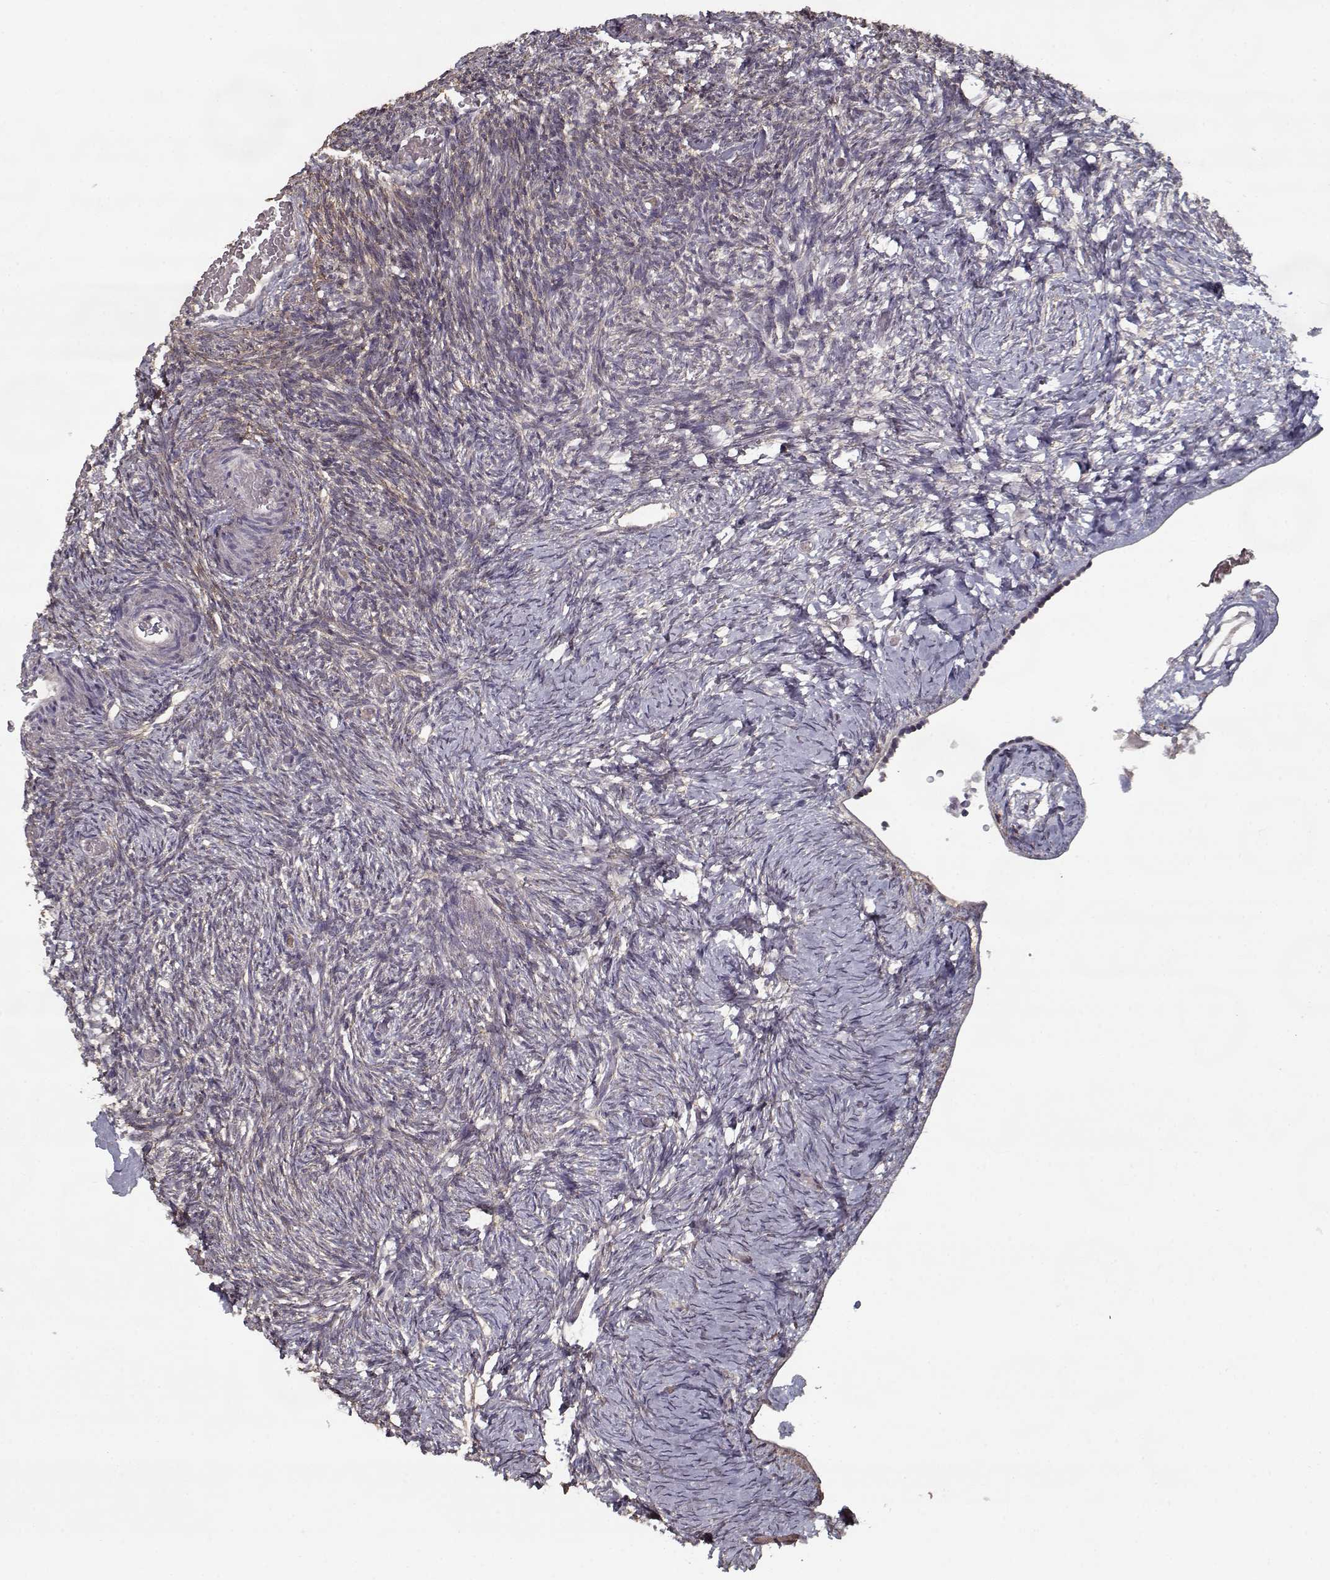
{"staining": {"intensity": "weak", "quantity": "<25%", "location": "cytoplasmic/membranous"}, "tissue": "ovary", "cell_type": "Ovarian stroma cells", "image_type": "normal", "snomed": [{"axis": "morphology", "description": "Normal tissue, NOS"}, {"axis": "topography", "description": "Ovary"}], "caption": "Immunohistochemical staining of benign human ovary displays no significant expression in ovarian stroma cells.", "gene": "LAMA2", "patient": {"sex": "female", "age": 39}}